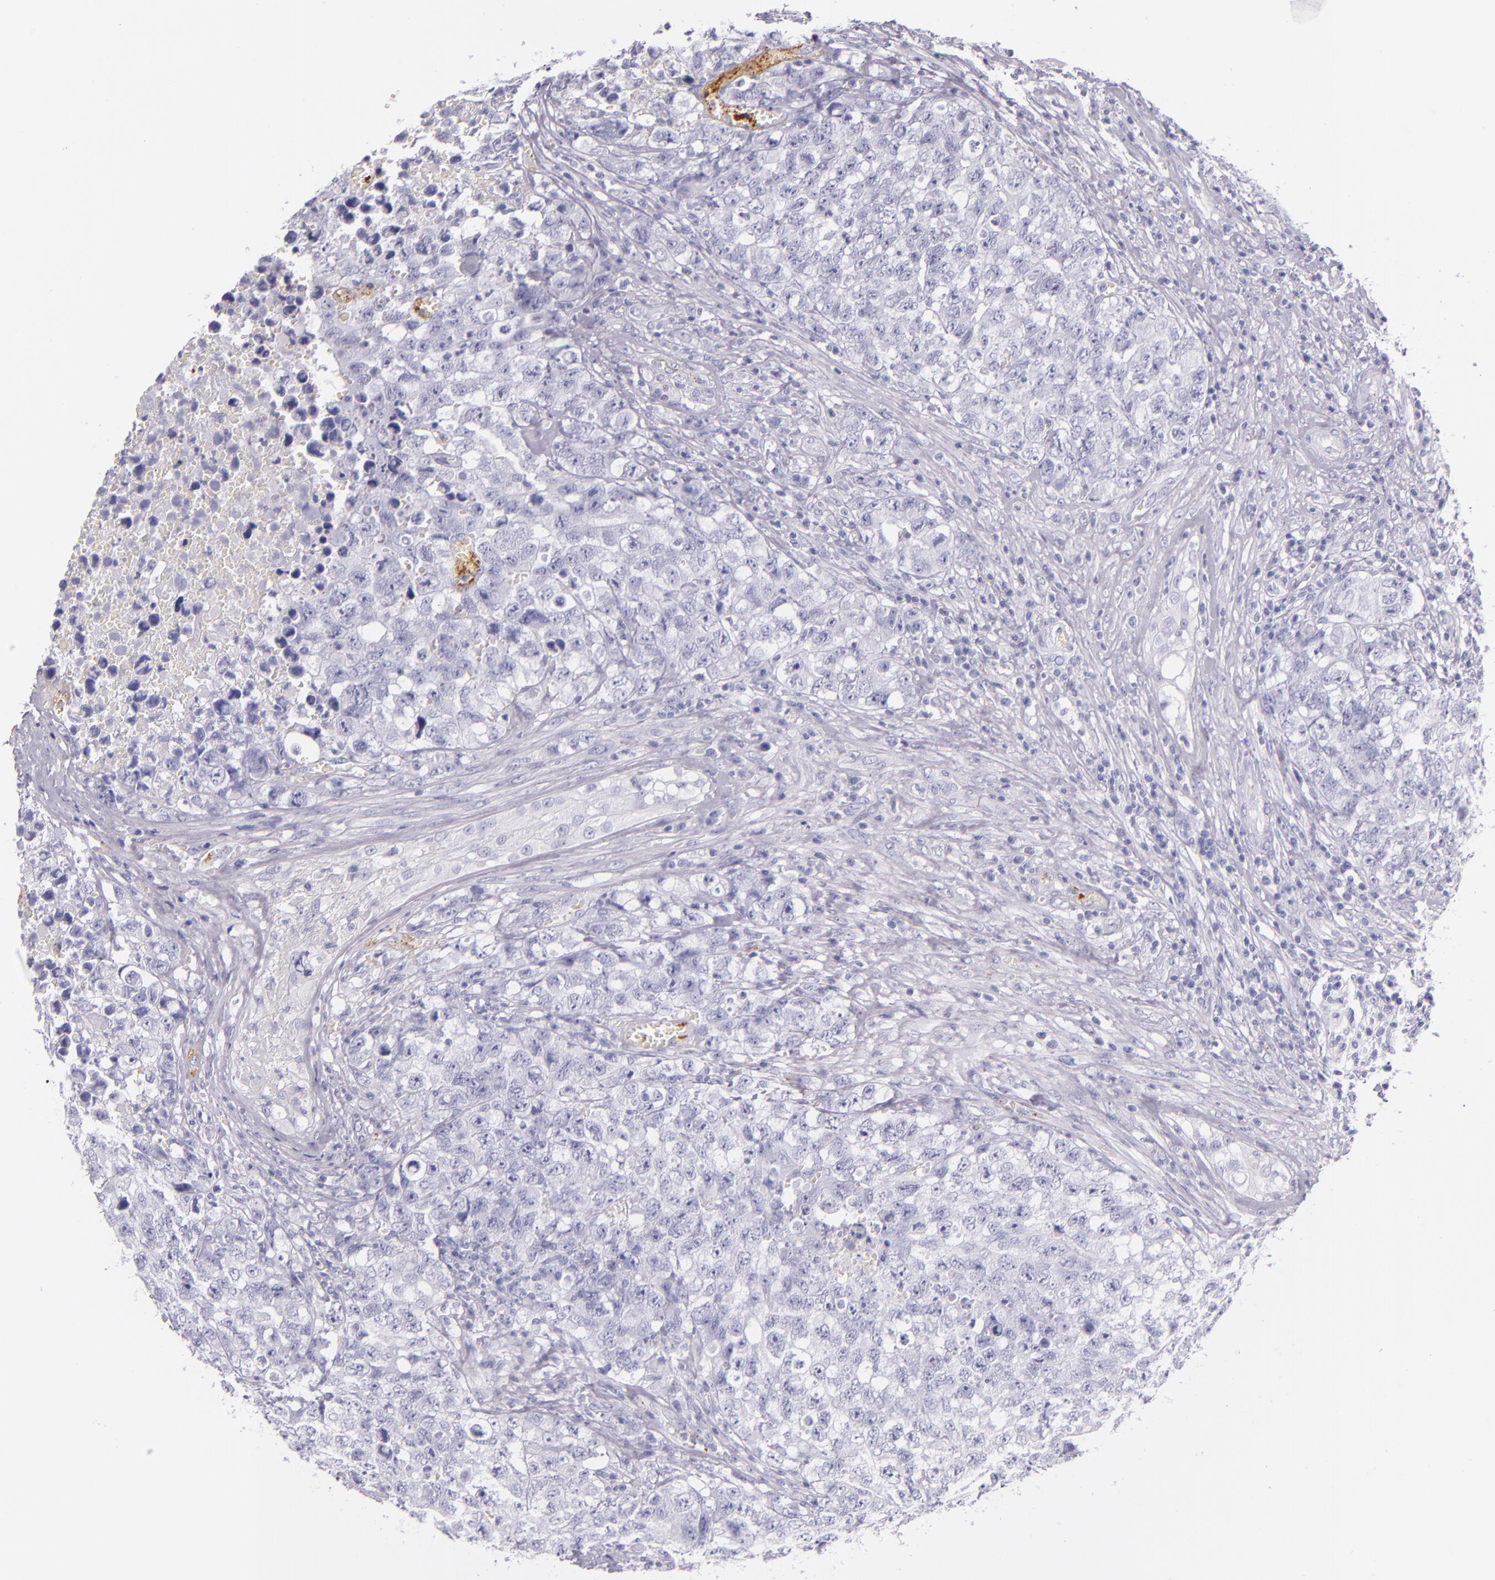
{"staining": {"intensity": "negative", "quantity": "none", "location": "none"}, "tissue": "testis cancer", "cell_type": "Tumor cells", "image_type": "cancer", "snomed": [{"axis": "morphology", "description": "Carcinoma, Embryonal, NOS"}, {"axis": "topography", "description": "Testis"}], "caption": "IHC image of neoplastic tissue: human testis cancer (embryonal carcinoma) stained with DAB (3,3'-diaminobenzidine) exhibits no significant protein positivity in tumor cells.", "gene": "SELP", "patient": {"sex": "male", "age": 31}}